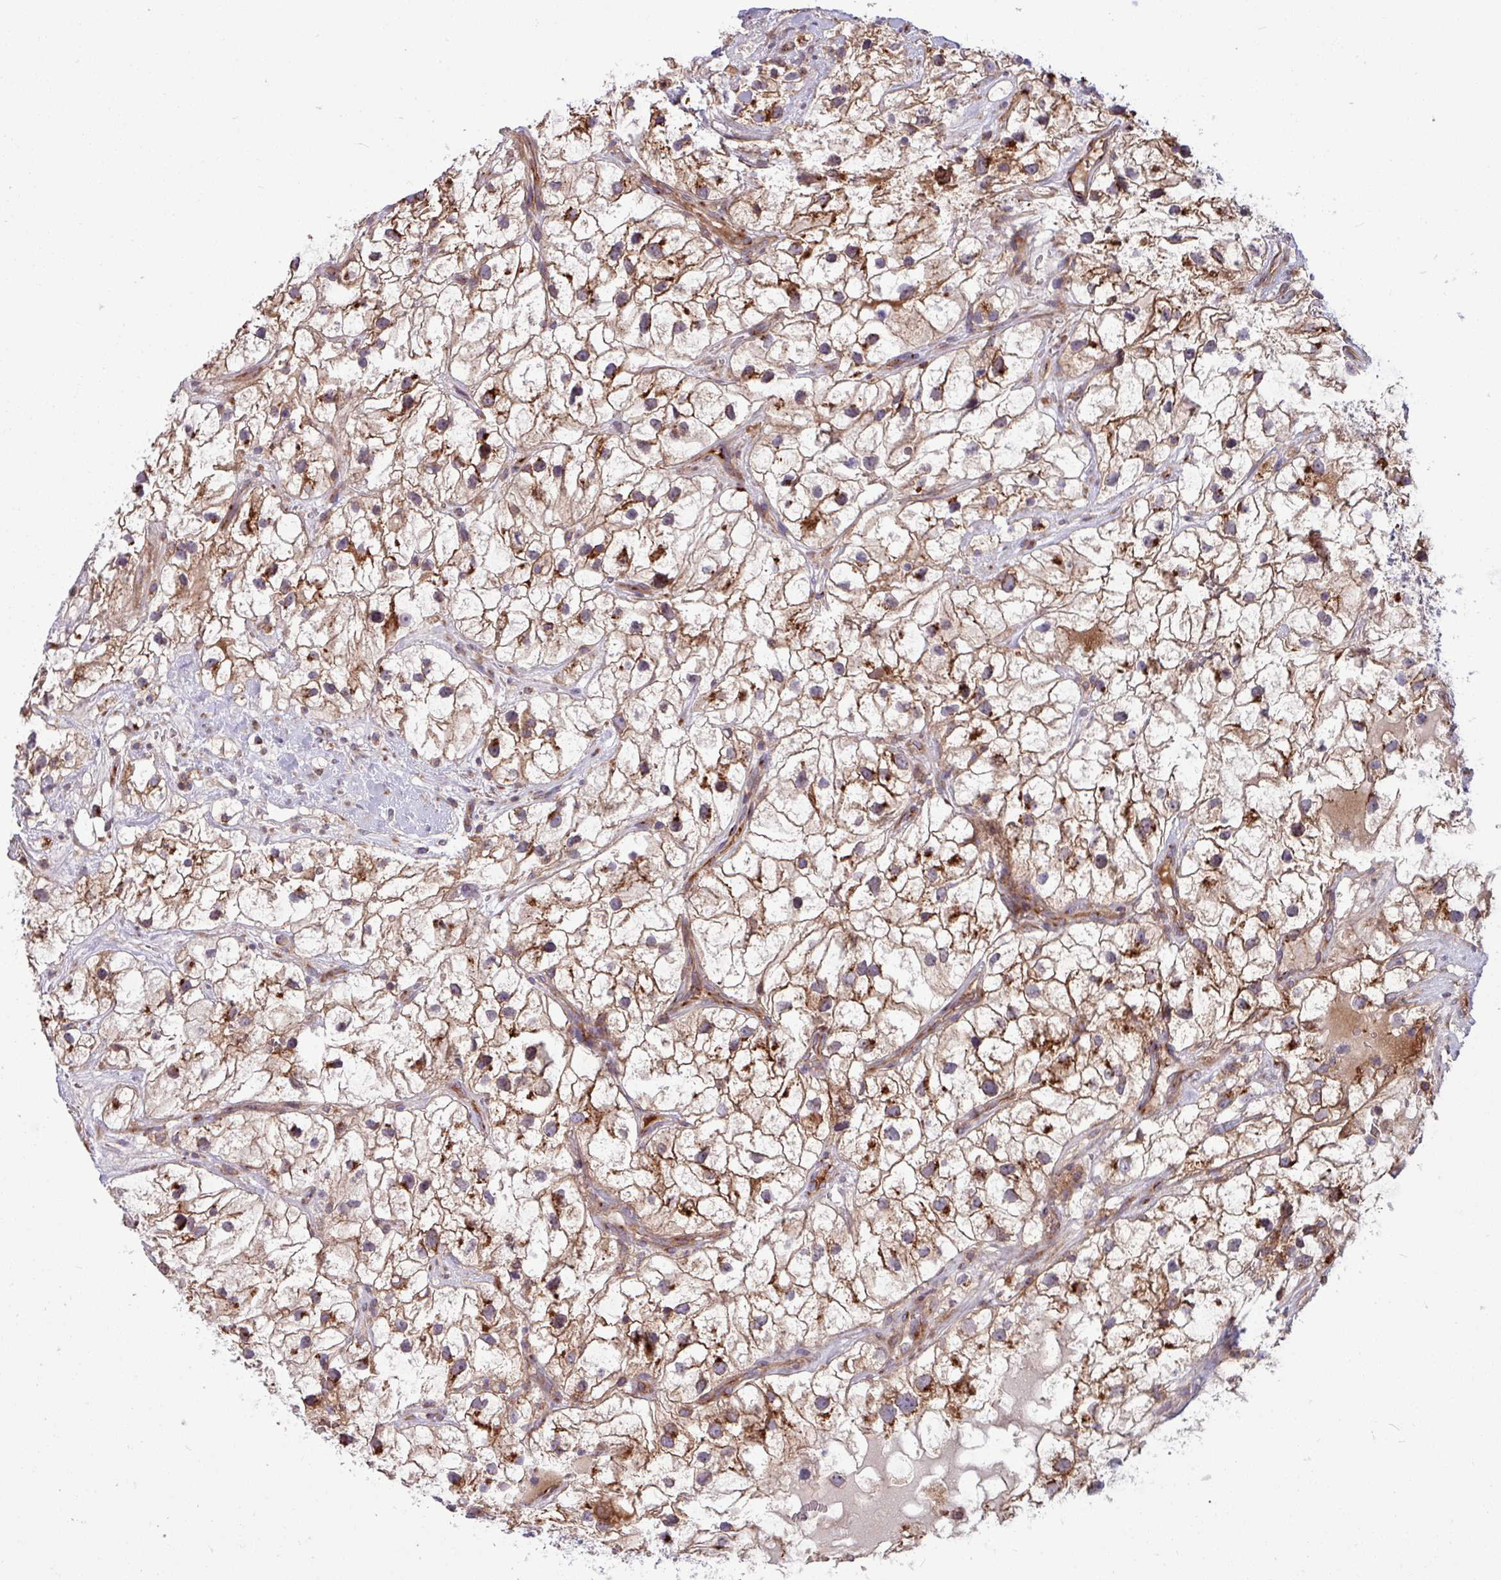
{"staining": {"intensity": "moderate", "quantity": "25%-75%", "location": "cytoplasmic/membranous"}, "tissue": "renal cancer", "cell_type": "Tumor cells", "image_type": "cancer", "snomed": [{"axis": "morphology", "description": "Adenocarcinoma, NOS"}, {"axis": "topography", "description": "Kidney"}], "caption": "Immunohistochemical staining of renal adenocarcinoma shows medium levels of moderate cytoplasmic/membranous protein positivity in approximately 25%-75% of tumor cells.", "gene": "LSM12", "patient": {"sex": "male", "age": 59}}